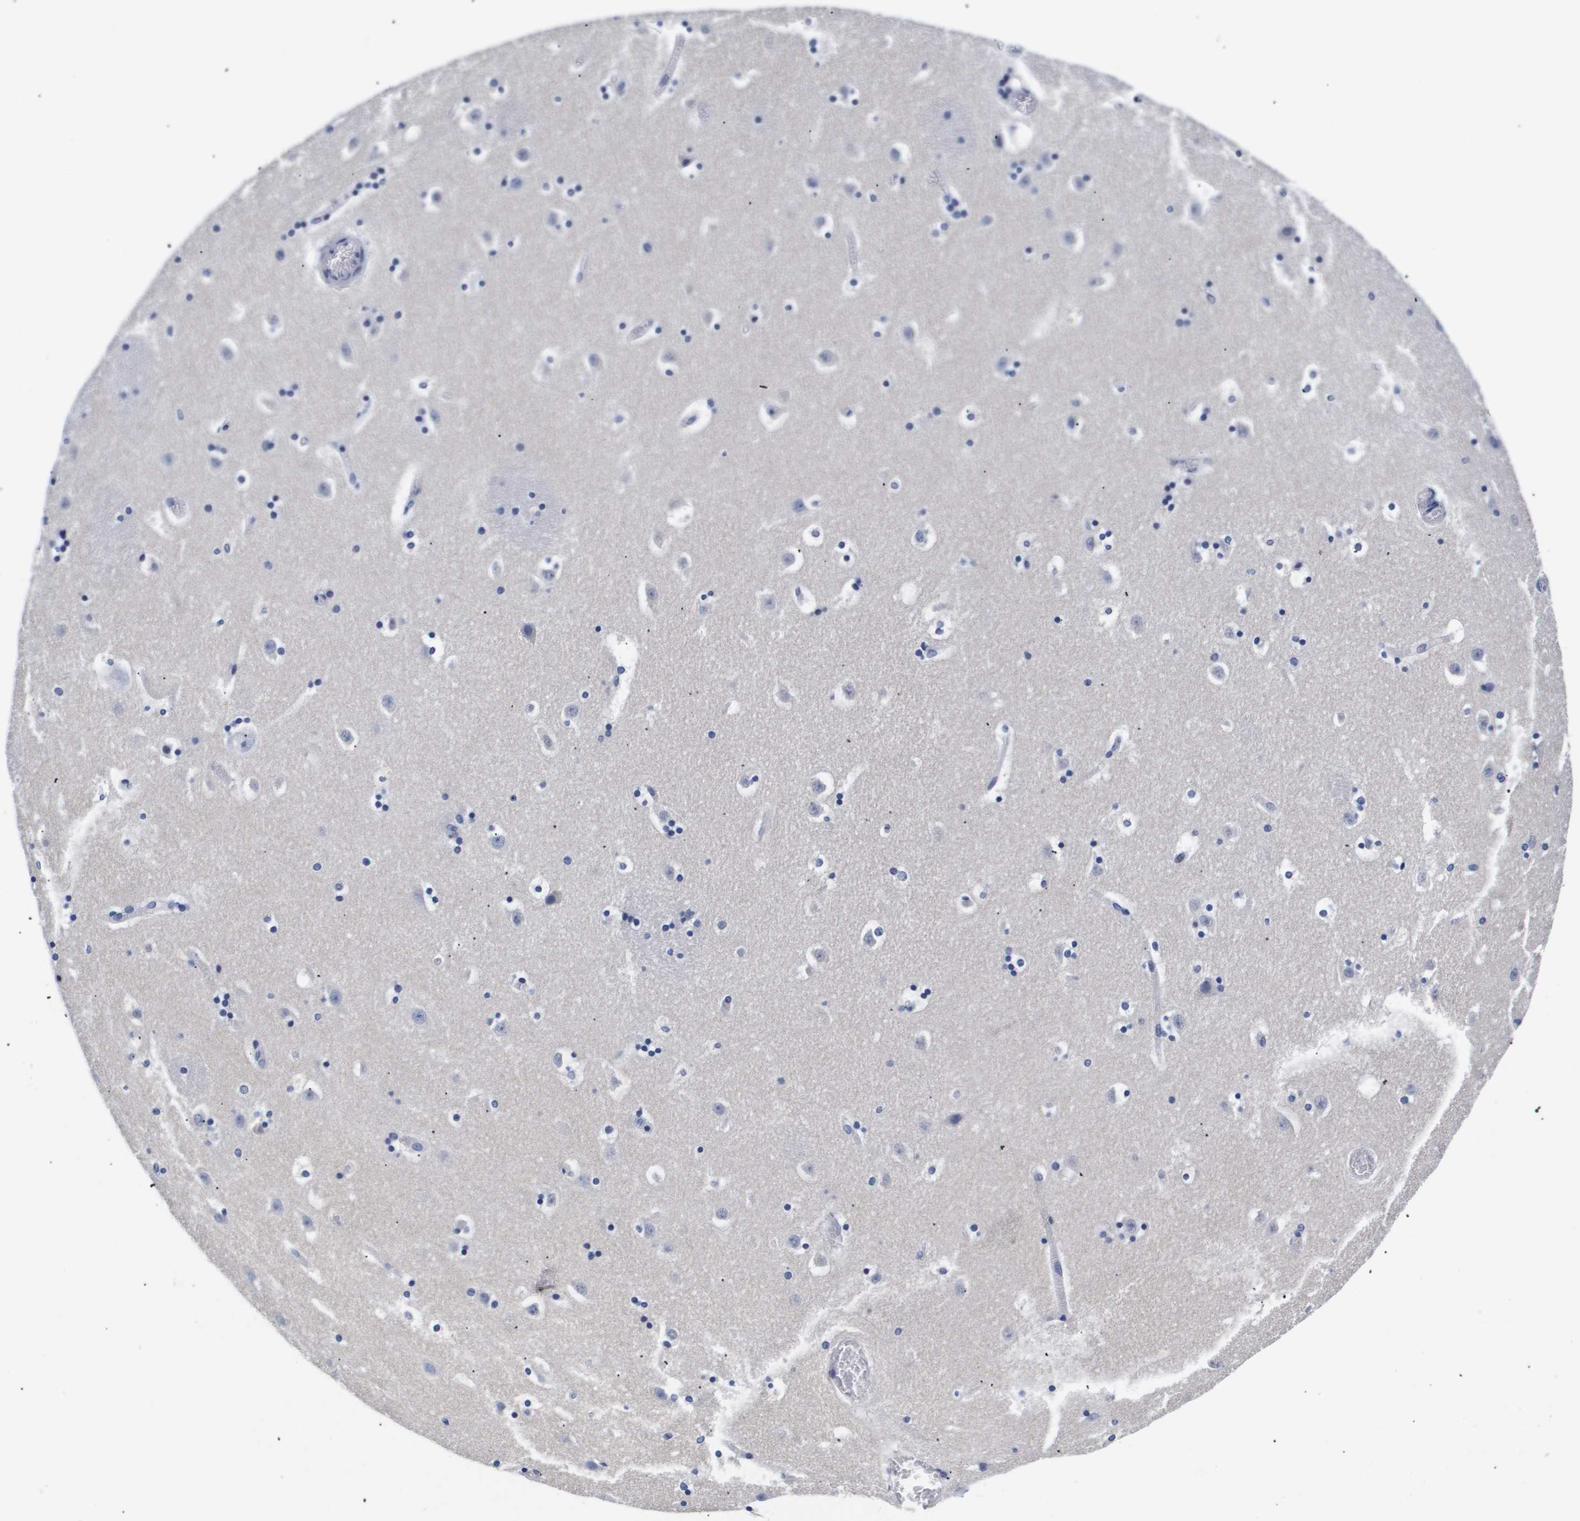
{"staining": {"intensity": "negative", "quantity": "none", "location": "none"}, "tissue": "caudate", "cell_type": "Glial cells", "image_type": "normal", "snomed": [{"axis": "morphology", "description": "Normal tissue, NOS"}, {"axis": "topography", "description": "Lateral ventricle wall"}], "caption": "Immunohistochemistry micrograph of unremarkable human caudate stained for a protein (brown), which displays no expression in glial cells.", "gene": "ATP6V0A4", "patient": {"sex": "male", "age": 45}}